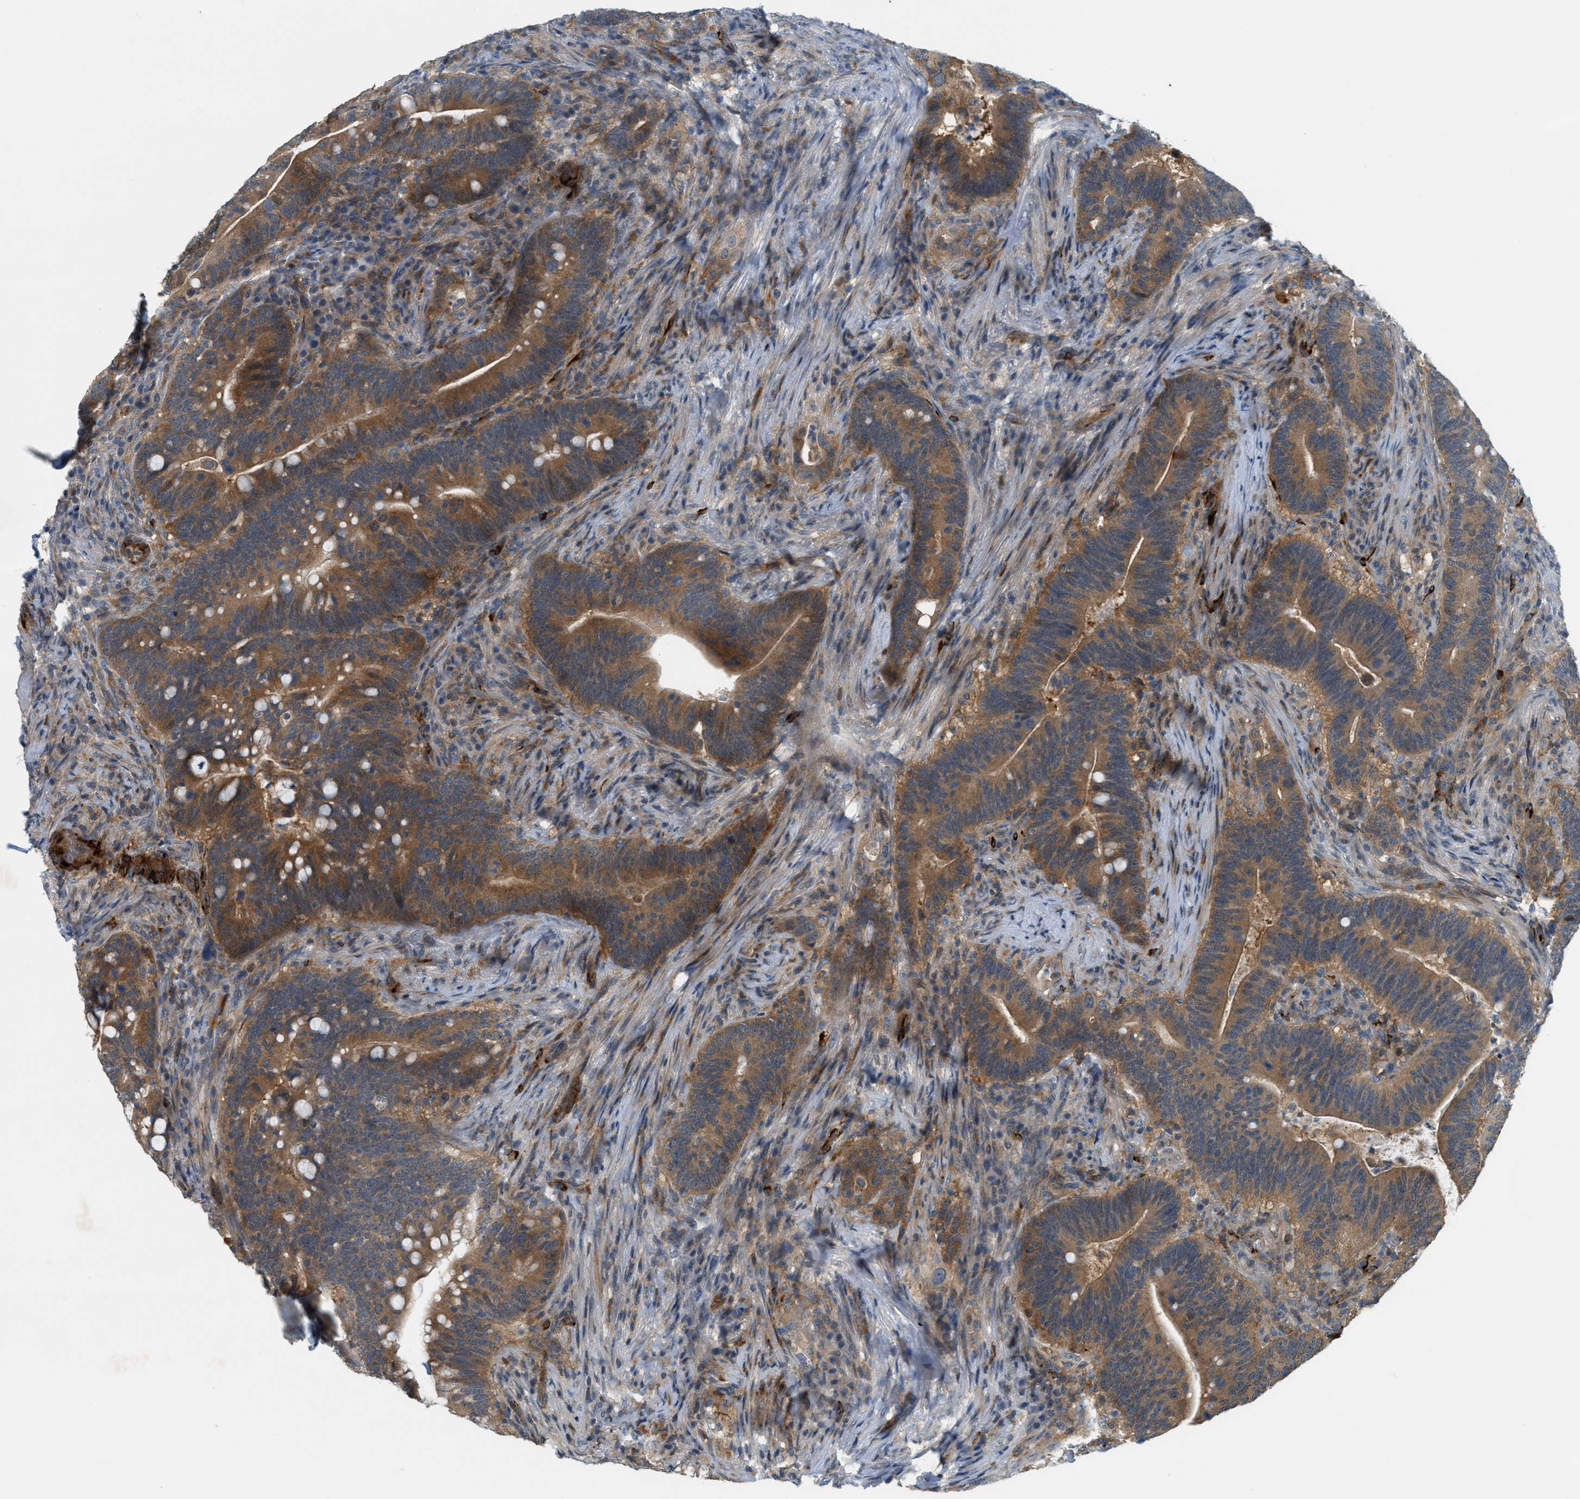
{"staining": {"intensity": "moderate", "quantity": ">75%", "location": "cytoplasmic/membranous"}, "tissue": "colorectal cancer", "cell_type": "Tumor cells", "image_type": "cancer", "snomed": [{"axis": "morphology", "description": "Normal tissue, NOS"}, {"axis": "morphology", "description": "Adenocarcinoma, NOS"}, {"axis": "topography", "description": "Colon"}], "caption": "A medium amount of moderate cytoplasmic/membranous positivity is identified in about >75% of tumor cells in colorectal adenocarcinoma tissue.", "gene": "PDCL3", "patient": {"sex": "female", "age": 66}}